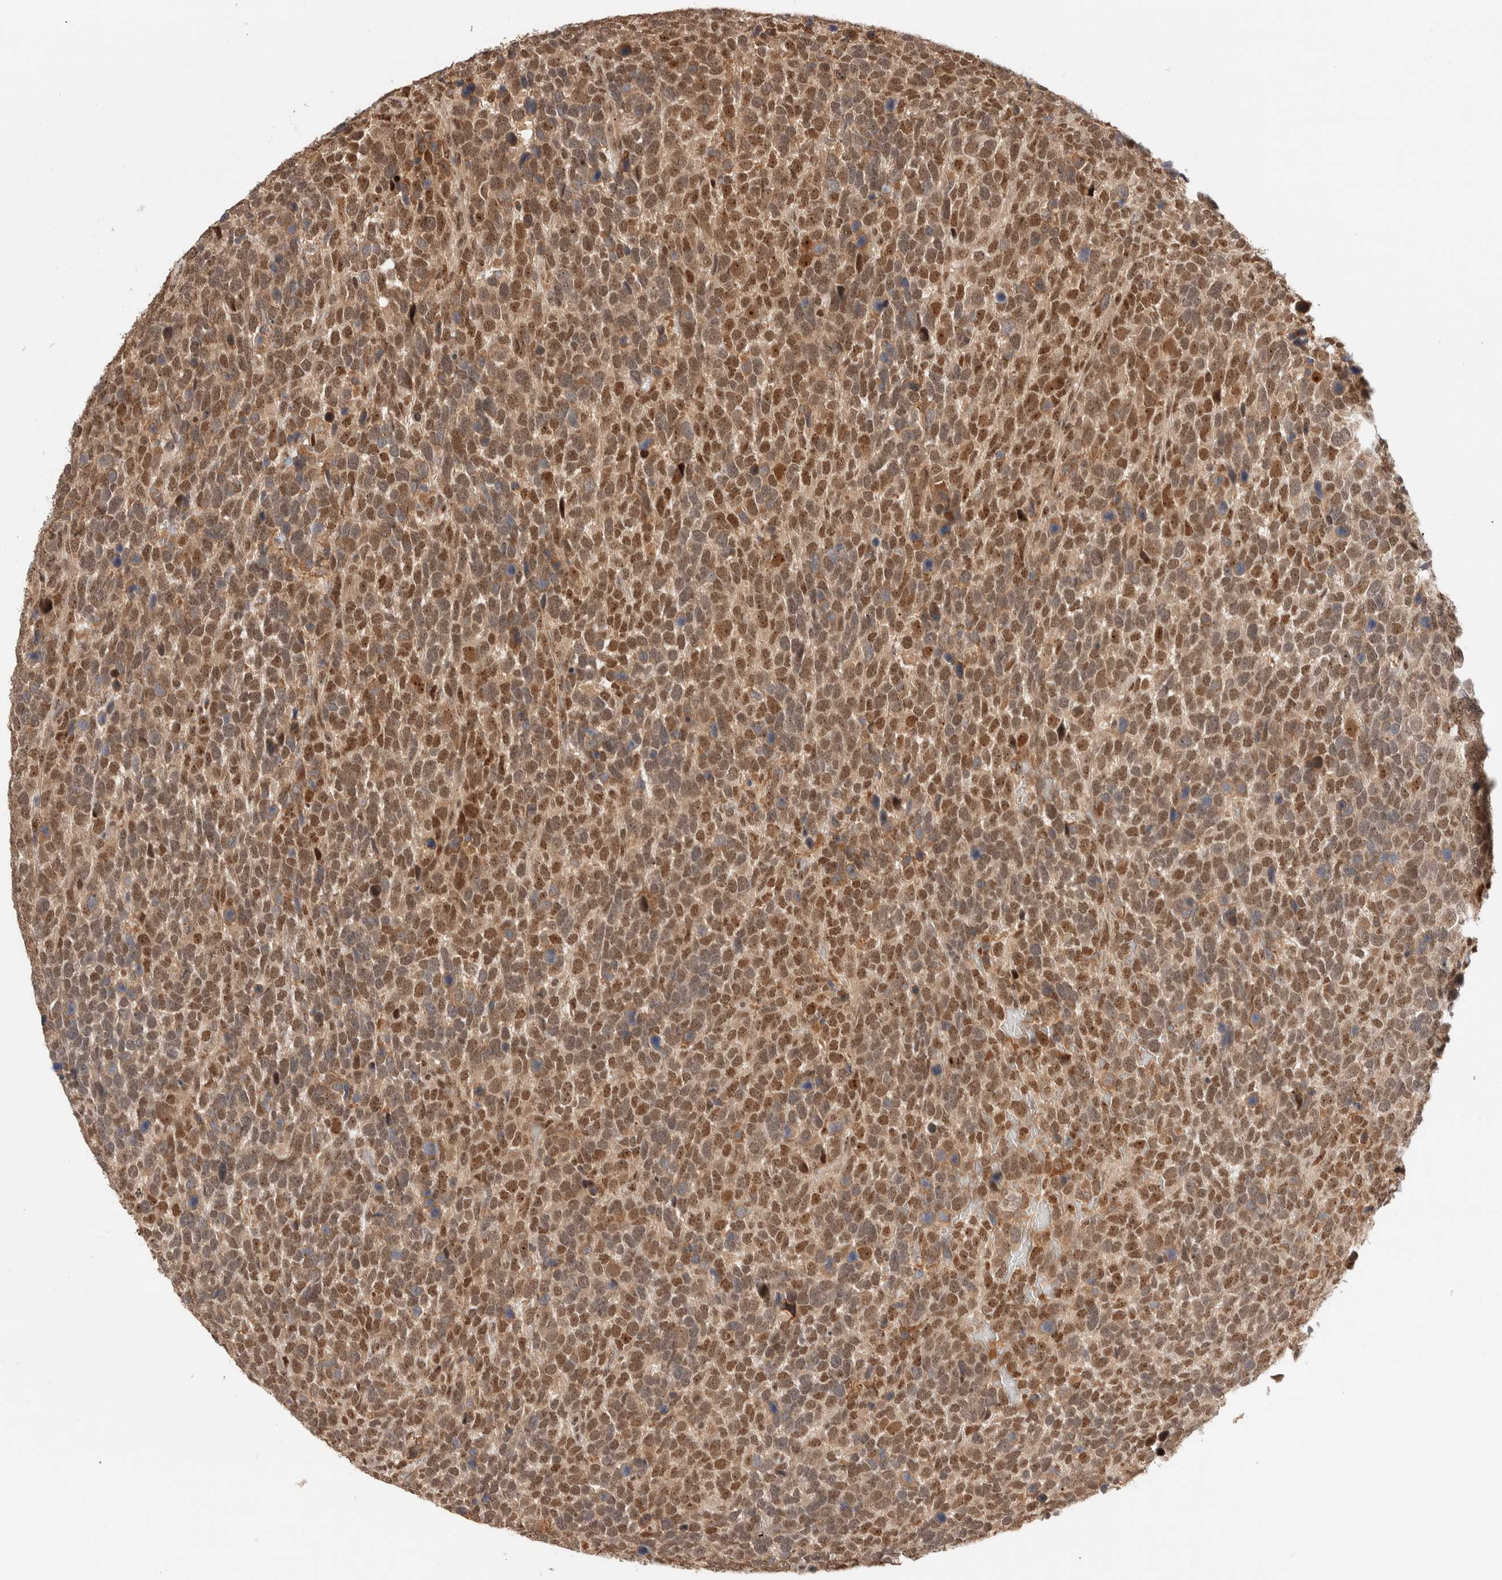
{"staining": {"intensity": "moderate", "quantity": ">75%", "location": "cytoplasmic/membranous,nuclear"}, "tissue": "urothelial cancer", "cell_type": "Tumor cells", "image_type": "cancer", "snomed": [{"axis": "morphology", "description": "Urothelial carcinoma, High grade"}, {"axis": "topography", "description": "Urinary bladder"}], "caption": "This micrograph displays IHC staining of urothelial cancer, with medium moderate cytoplasmic/membranous and nuclear expression in about >75% of tumor cells.", "gene": "MPHOSPH6", "patient": {"sex": "female", "age": 82}}